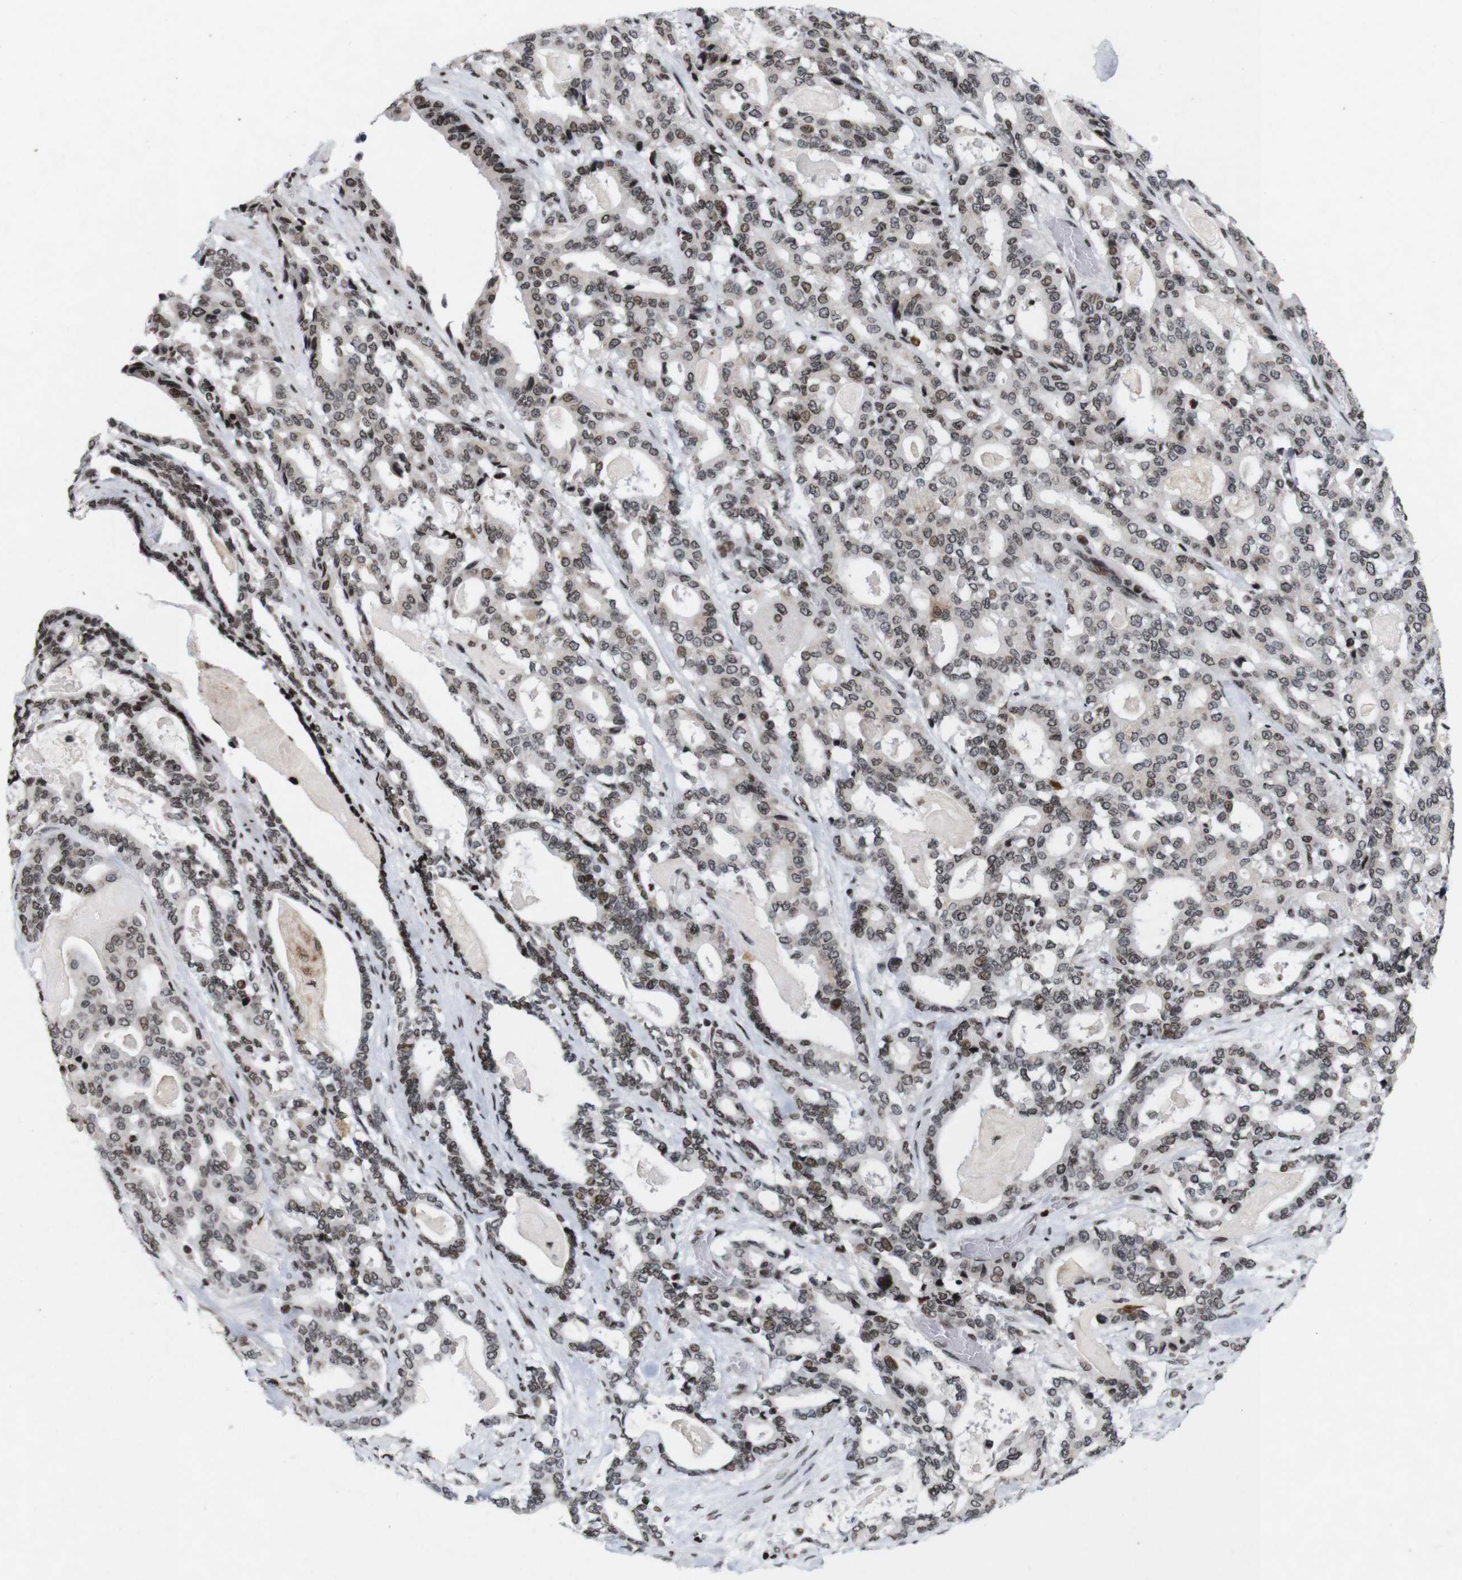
{"staining": {"intensity": "moderate", "quantity": ">75%", "location": "nuclear"}, "tissue": "pancreatic cancer", "cell_type": "Tumor cells", "image_type": "cancer", "snomed": [{"axis": "morphology", "description": "Adenocarcinoma, NOS"}, {"axis": "topography", "description": "Pancreas"}], "caption": "Pancreatic cancer (adenocarcinoma) stained for a protein (brown) displays moderate nuclear positive expression in approximately >75% of tumor cells.", "gene": "MAGEH1", "patient": {"sex": "male", "age": 63}}